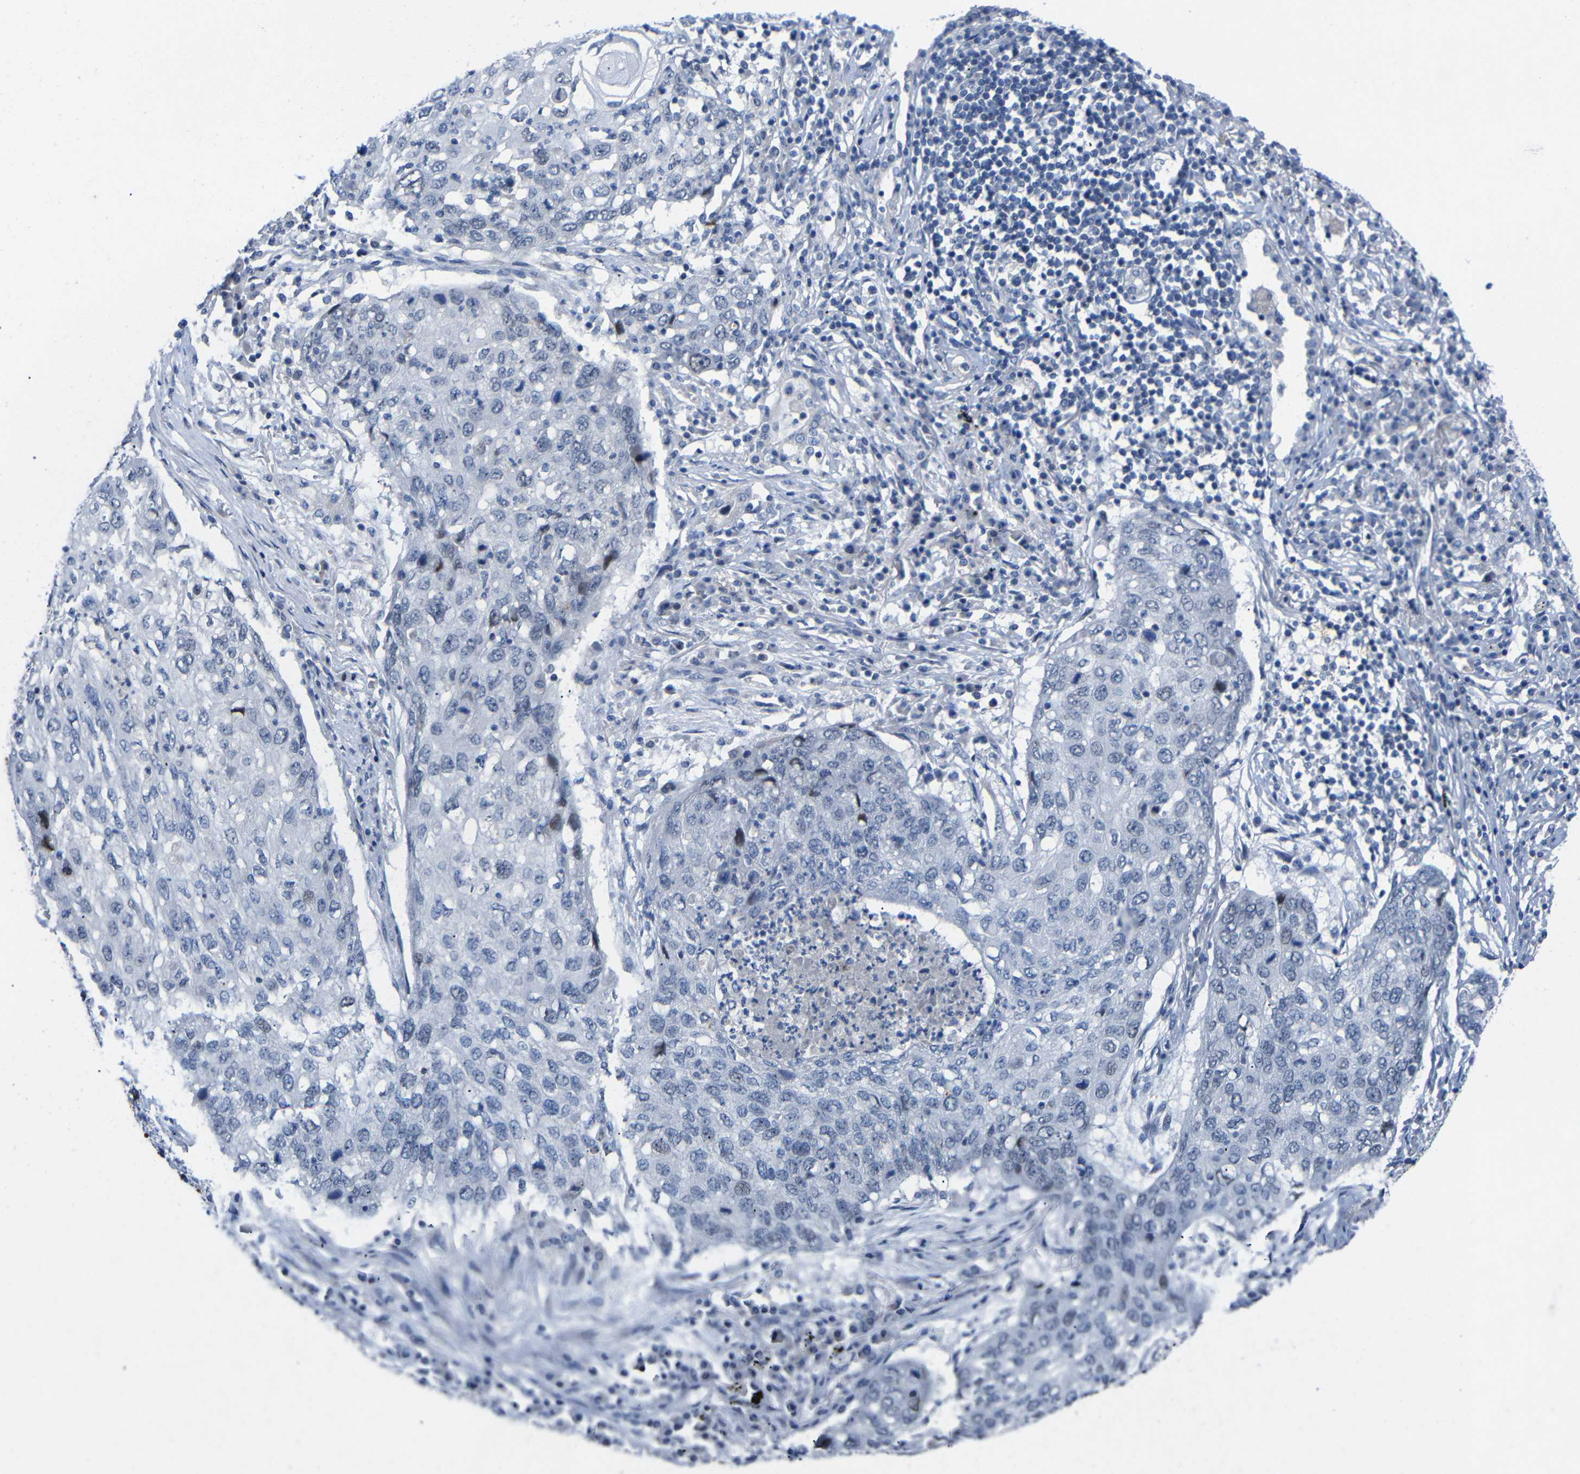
{"staining": {"intensity": "weak", "quantity": "<25%", "location": "nuclear"}, "tissue": "lung cancer", "cell_type": "Tumor cells", "image_type": "cancer", "snomed": [{"axis": "morphology", "description": "Squamous cell carcinoma, NOS"}, {"axis": "topography", "description": "Lung"}], "caption": "Image shows no significant protein expression in tumor cells of lung cancer.", "gene": "CMTM1", "patient": {"sex": "female", "age": 63}}